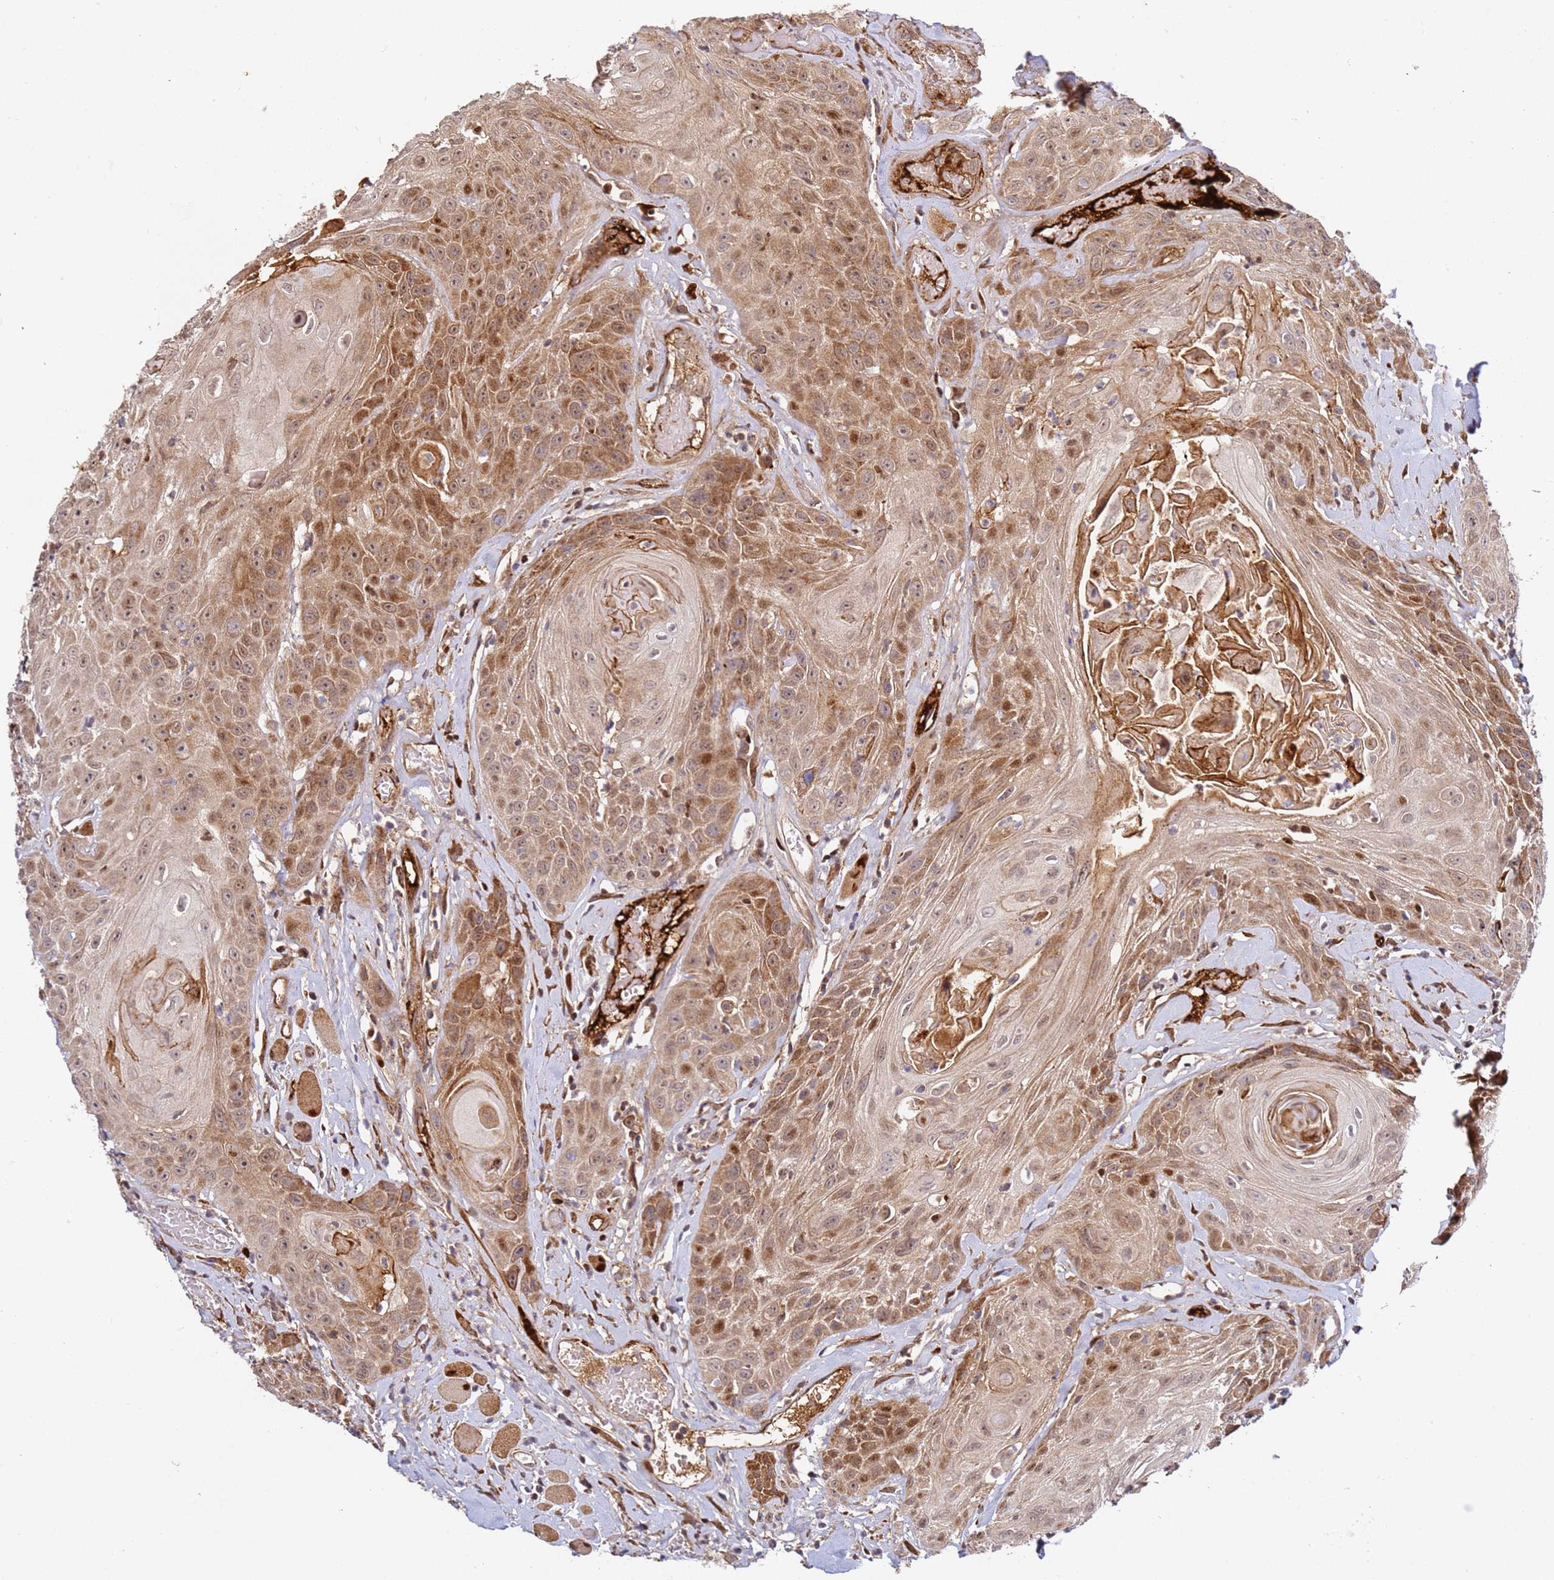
{"staining": {"intensity": "moderate", "quantity": ">75%", "location": "cytoplasmic/membranous,nuclear"}, "tissue": "head and neck cancer", "cell_type": "Tumor cells", "image_type": "cancer", "snomed": [{"axis": "morphology", "description": "Squamous cell carcinoma, NOS"}, {"axis": "topography", "description": "Head-Neck"}], "caption": "Immunohistochemical staining of human head and neck cancer (squamous cell carcinoma) shows moderate cytoplasmic/membranous and nuclear protein positivity in approximately >75% of tumor cells.", "gene": "SMOX", "patient": {"sex": "female", "age": 59}}